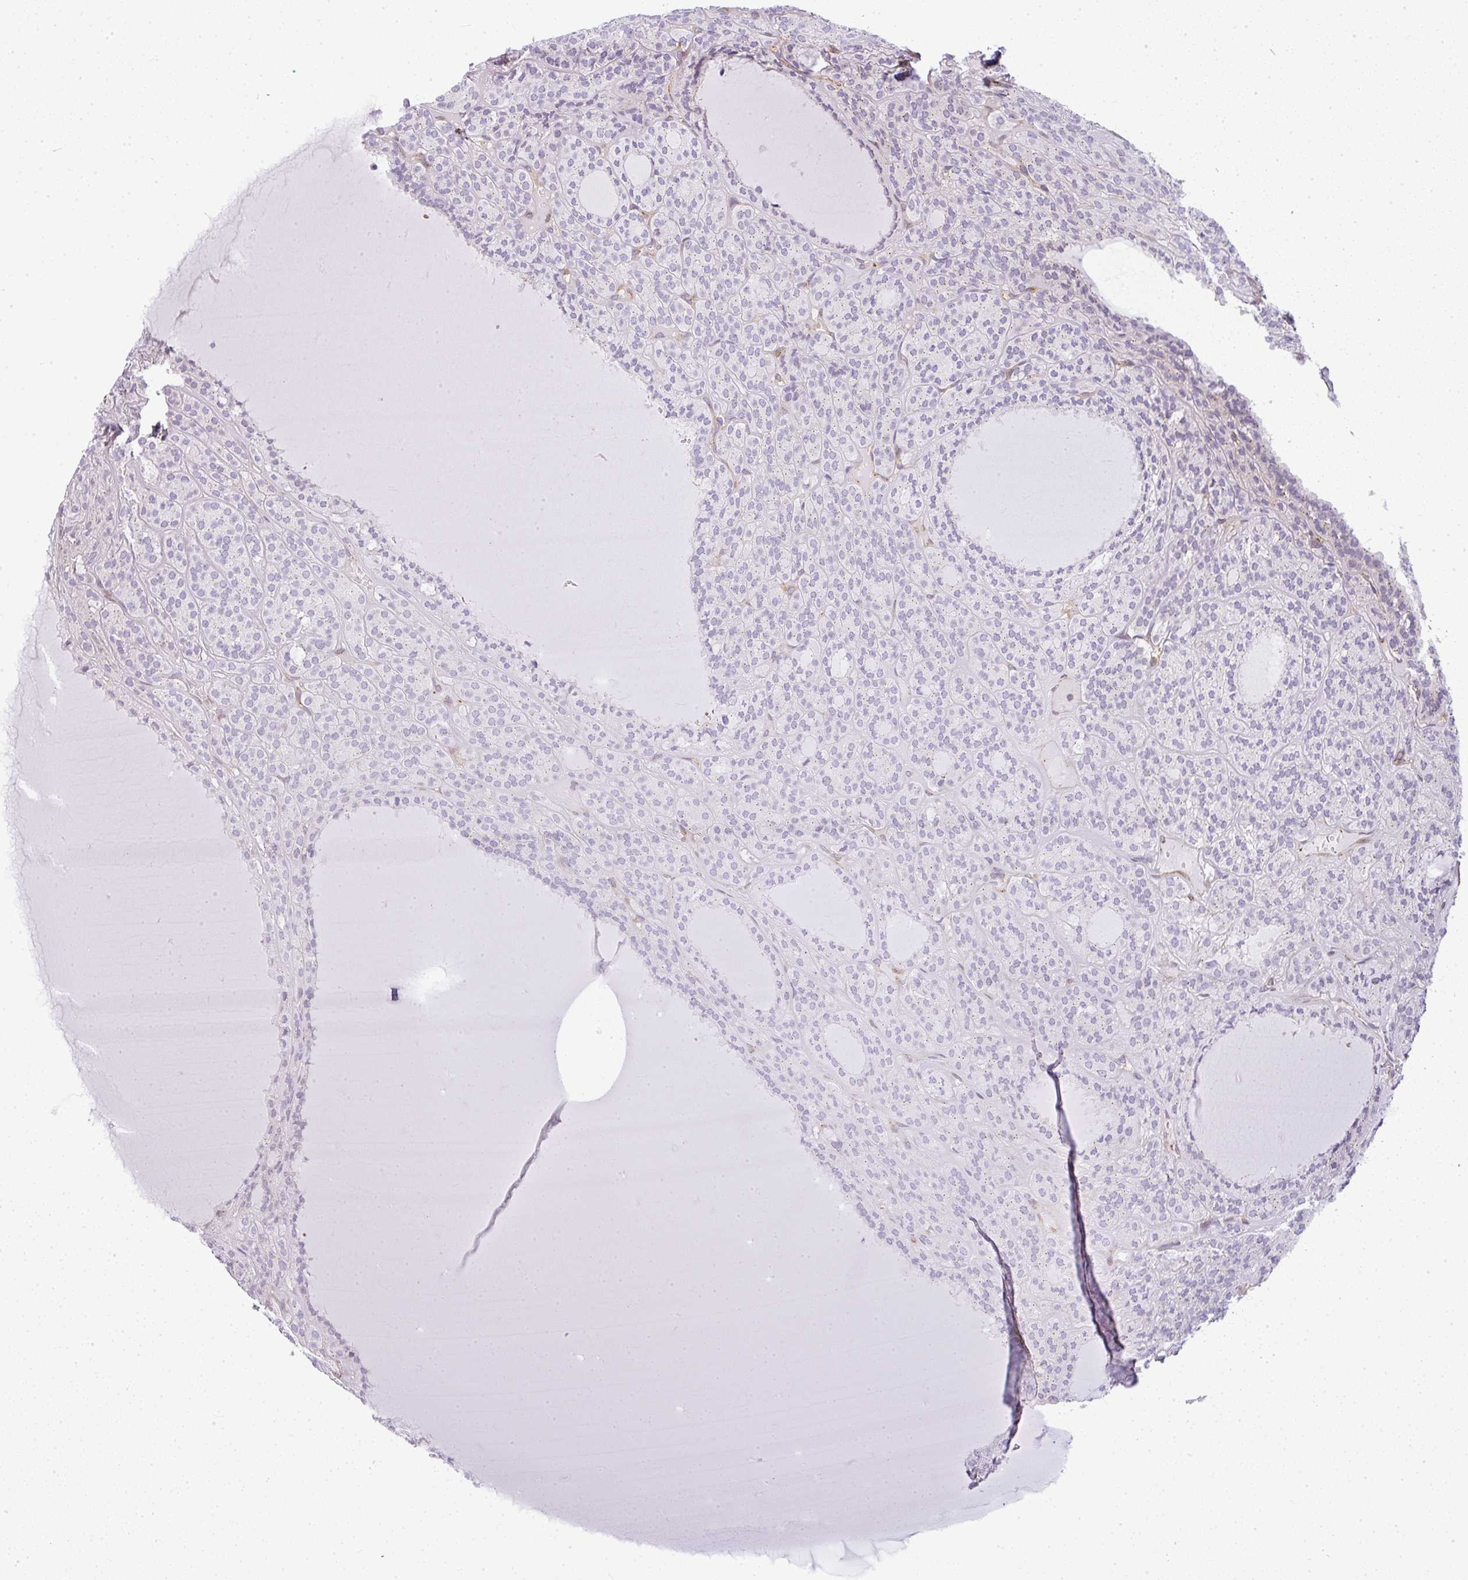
{"staining": {"intensity": "negative", "quantity": "none", "location": "none"}, "tissue": "thyroid cancer", "cell_type": "Tumor cells", "image_type": "cancer", "snomed": [{"axis": "morphology", "description": "Follicular adenoma carcinoma, NOS"}, {"axis": "topography", "description": "Thyroid gland"}], "caption": "A high-resolution micrograph shows immunohistochemistry (IHC) staining of follicular adenoma carcinoma (thyroid), which exhibits no significant expression in tumor cells.", "gene": "SULF1", "patient": {"sex": "female", "age": 63}}